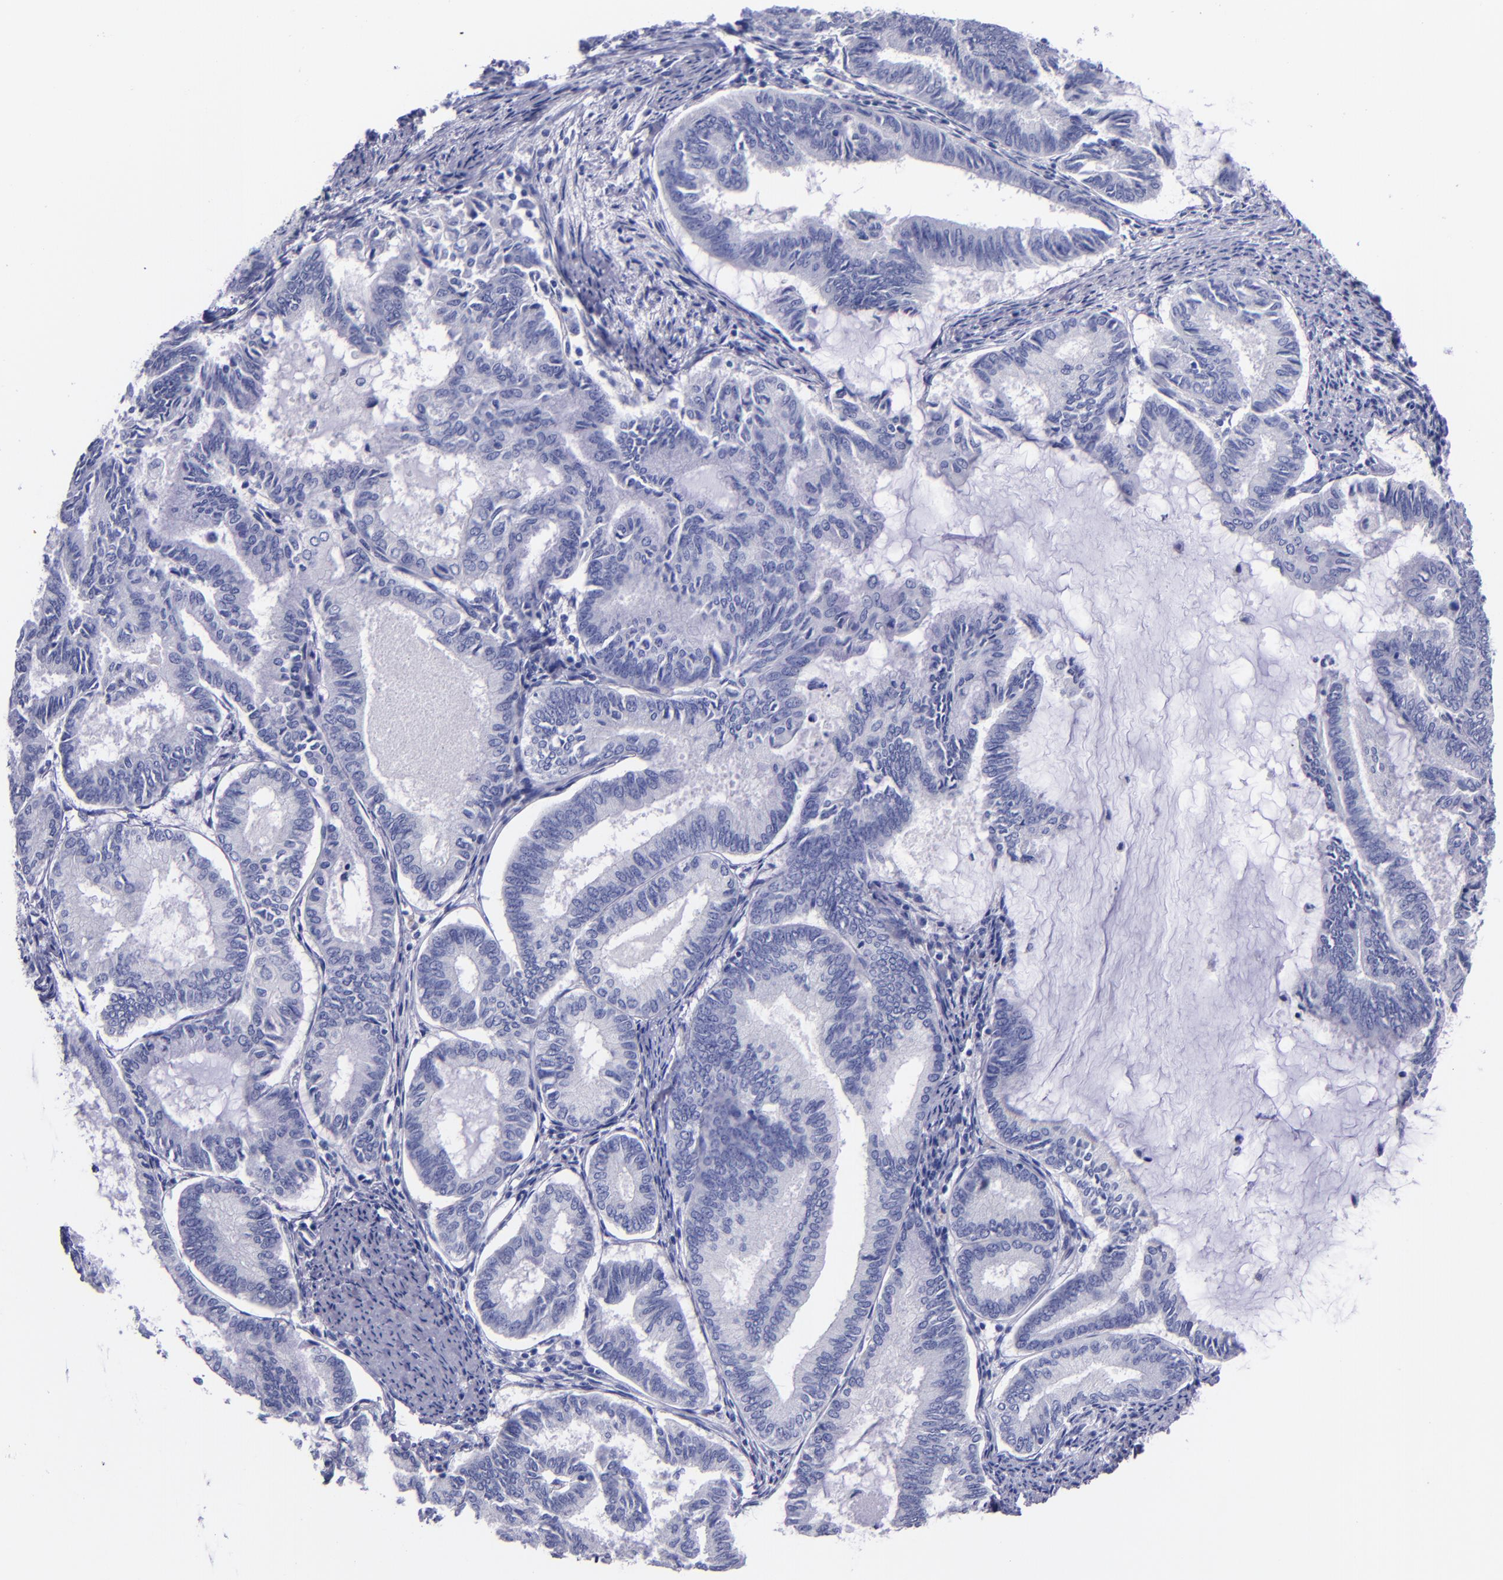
{"staining": {"intensity": "negative", "quantity": "none", "location": "none"}, "tissue": "endometrial cancer", "cell_type": "Tumor cells", "image_type": "cancer", "snomed": [{"axis": "morphology", "description": "Adenocarcinoma, NOS"}, {"axis": "topography", "description": "Endometrium"}], "caption": "Protein analysis of endometrial adenocarcinoma demonstrates no significant staining in tumor cells. The staining is performed using DAB (3,3'-diaminobenzidine) brown chromogen with nuclei counter-stained in using hematoxylin.", "gene": "SV2A", "patient": {"sex": "female", "age": 86}}